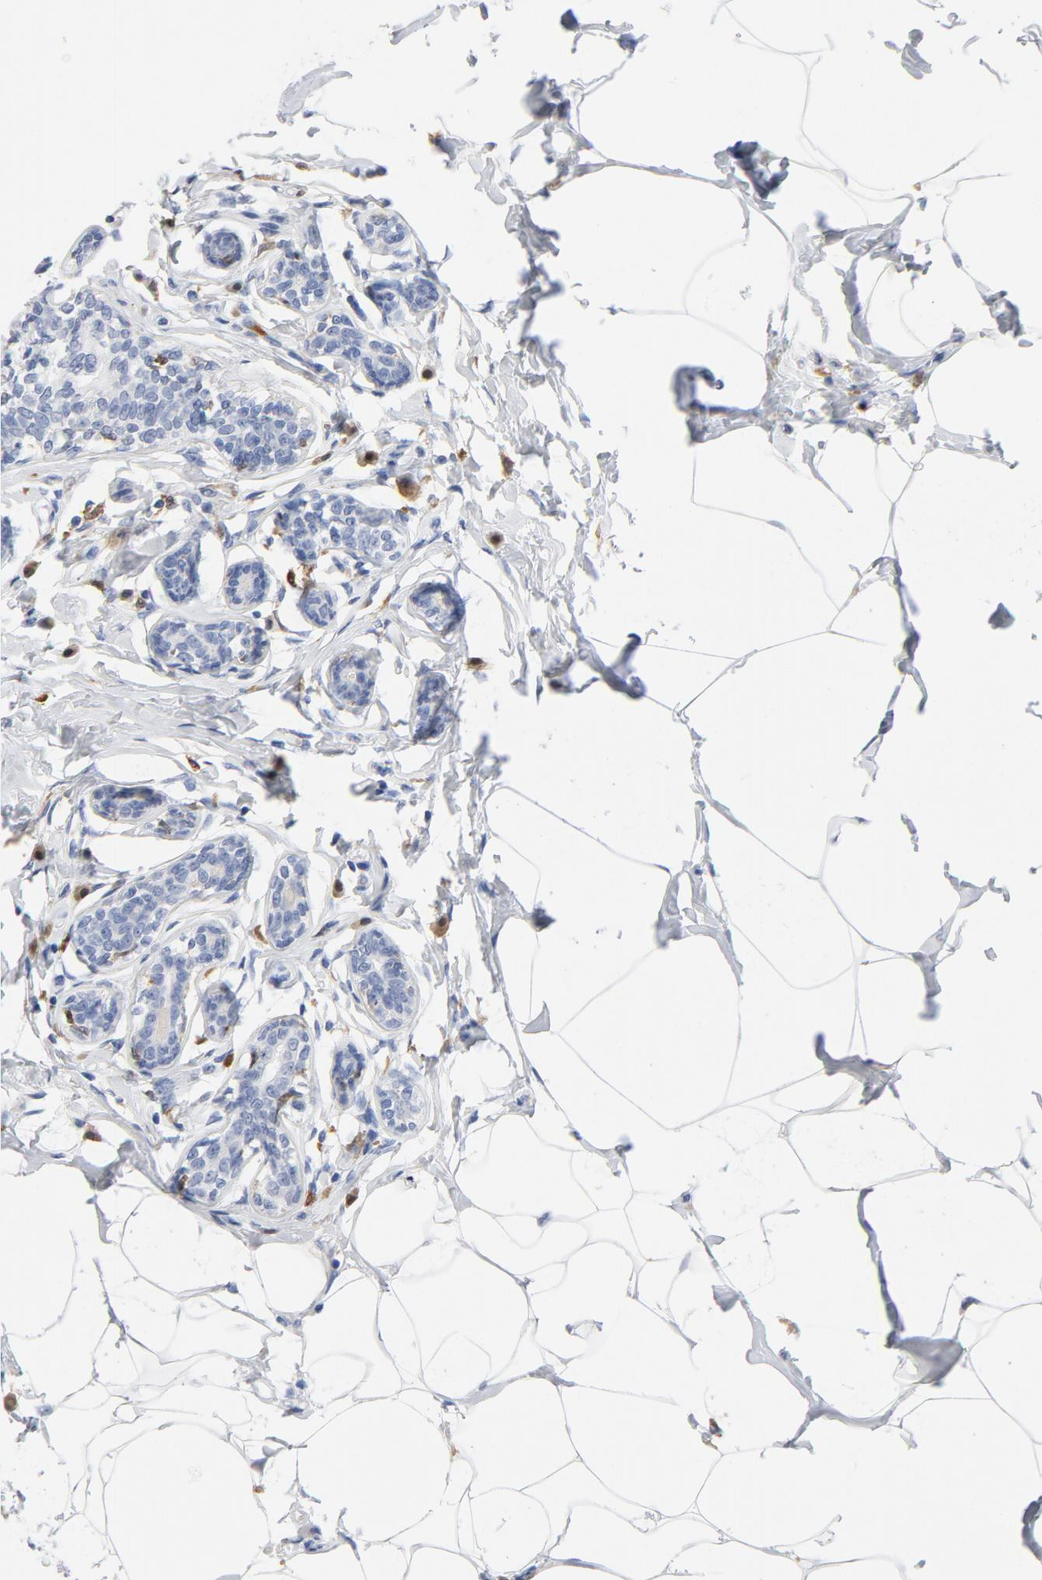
{"staining": {"intensity": "negative", "quantity": "none", "location": "none"}, "tissue": "breast cancer", "cell_type": "Tumor cells", "image_type": "cancer", "snomed": [{"axis": "morphology", "description": "Normal tissue, NOS"}, {"axis": "morphology", "description": "Duct carcinoma"}, {"axis": "topography", "description": "Breast"}], "caption": "The photomicrograph displays no significant expression in tumor cells of intraductal carcinoma (breast).", "gene": "NCF1", "patient": {"sex": "female", "age": 50}}